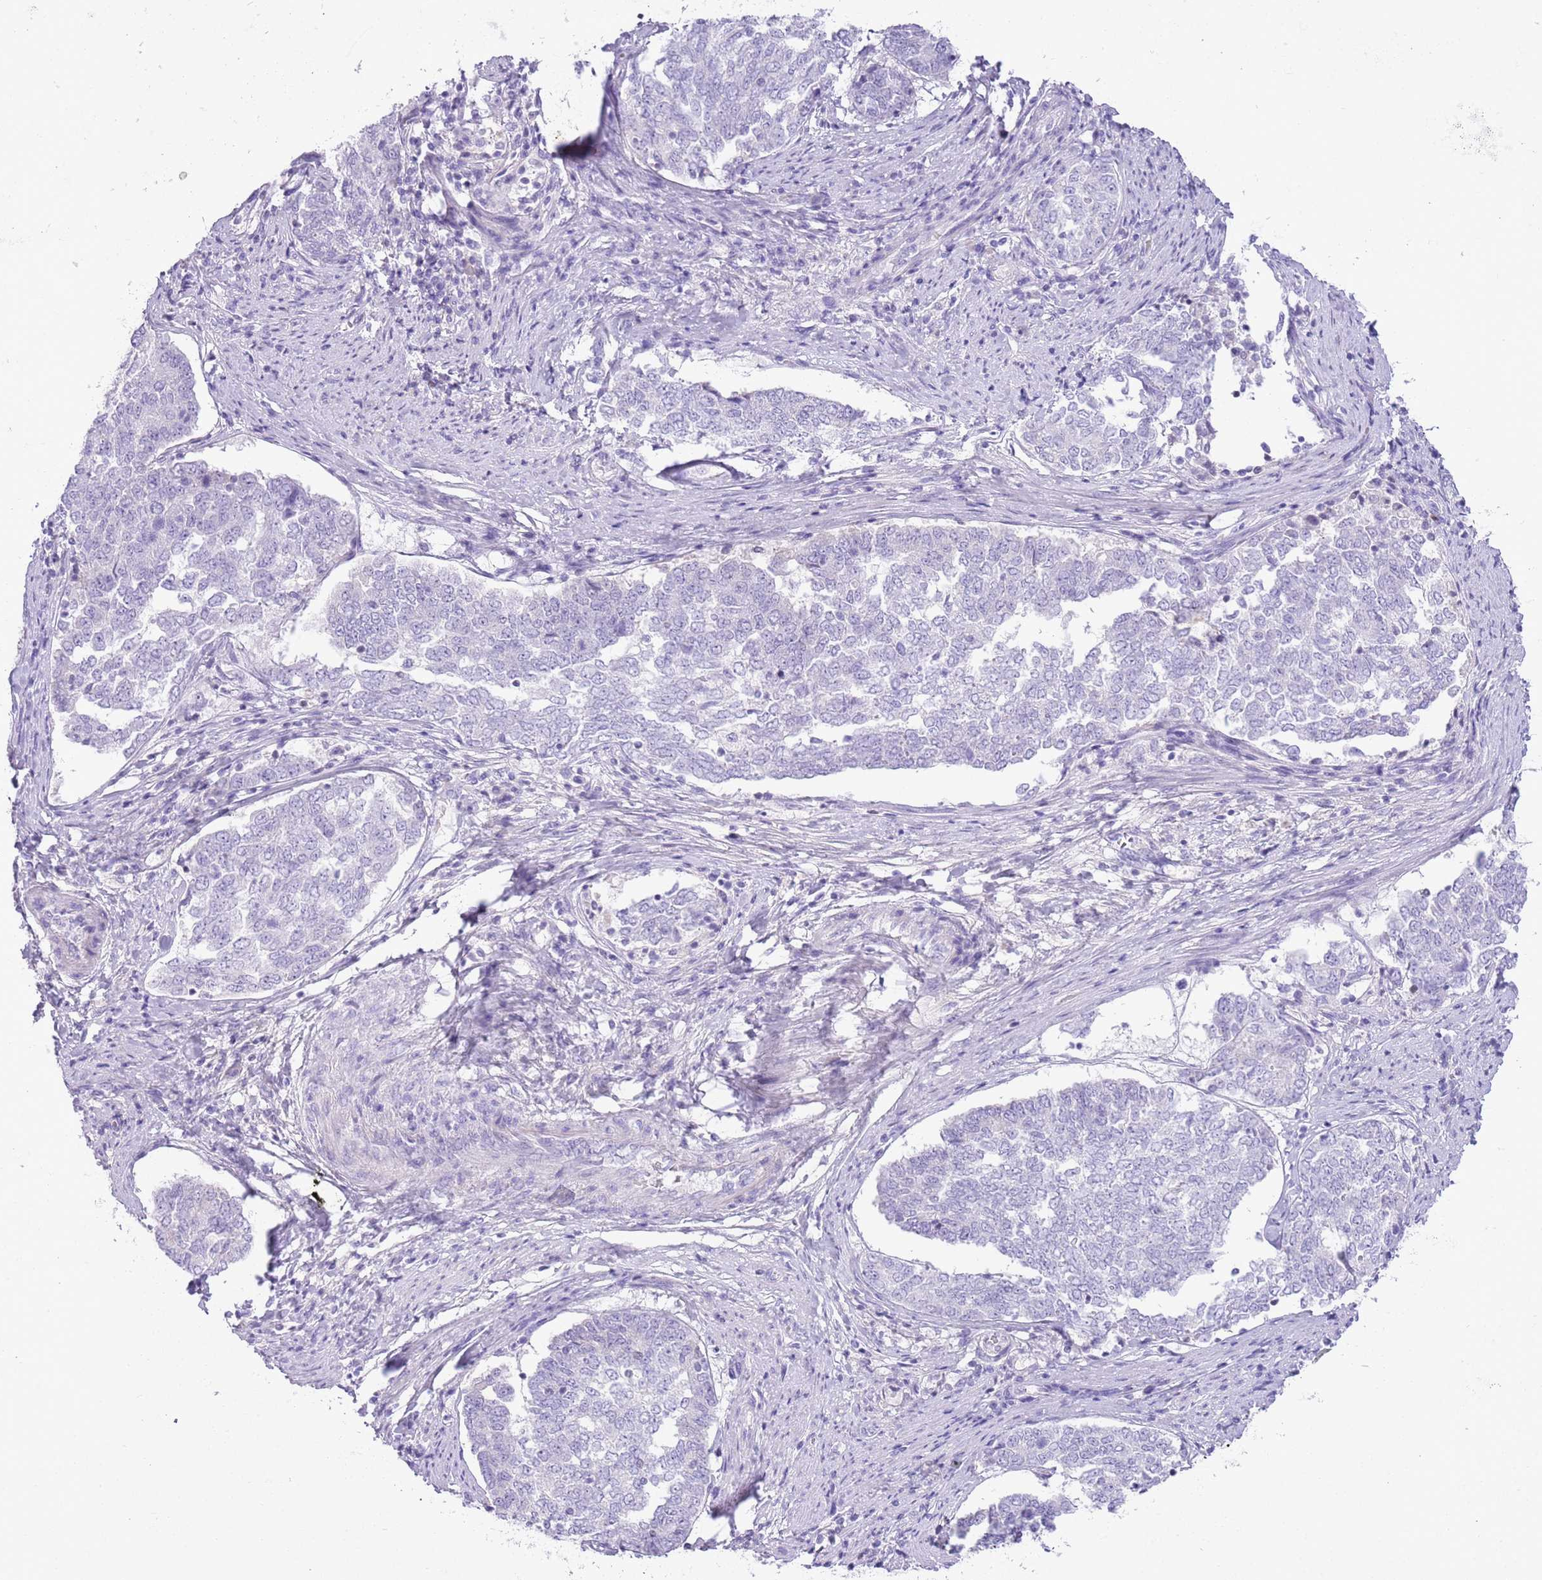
{"staining": {"intensity": "negative", "quantity": "none", "location": "none"}, "tissue": "endometrial cancer", "cell_type": "Tumor cells", "image_type": "cancer", "snomed": [{"axis": "morphology", "description": "Adenocarcinoma, NOS"}, {"axis": "topography", "description": "Endometrium"}], "caption": "Tumor cells show no significant positivity in endometrial cancer.", "gene": "TOX2", "patient": {"sex": "female", "age": 80}}